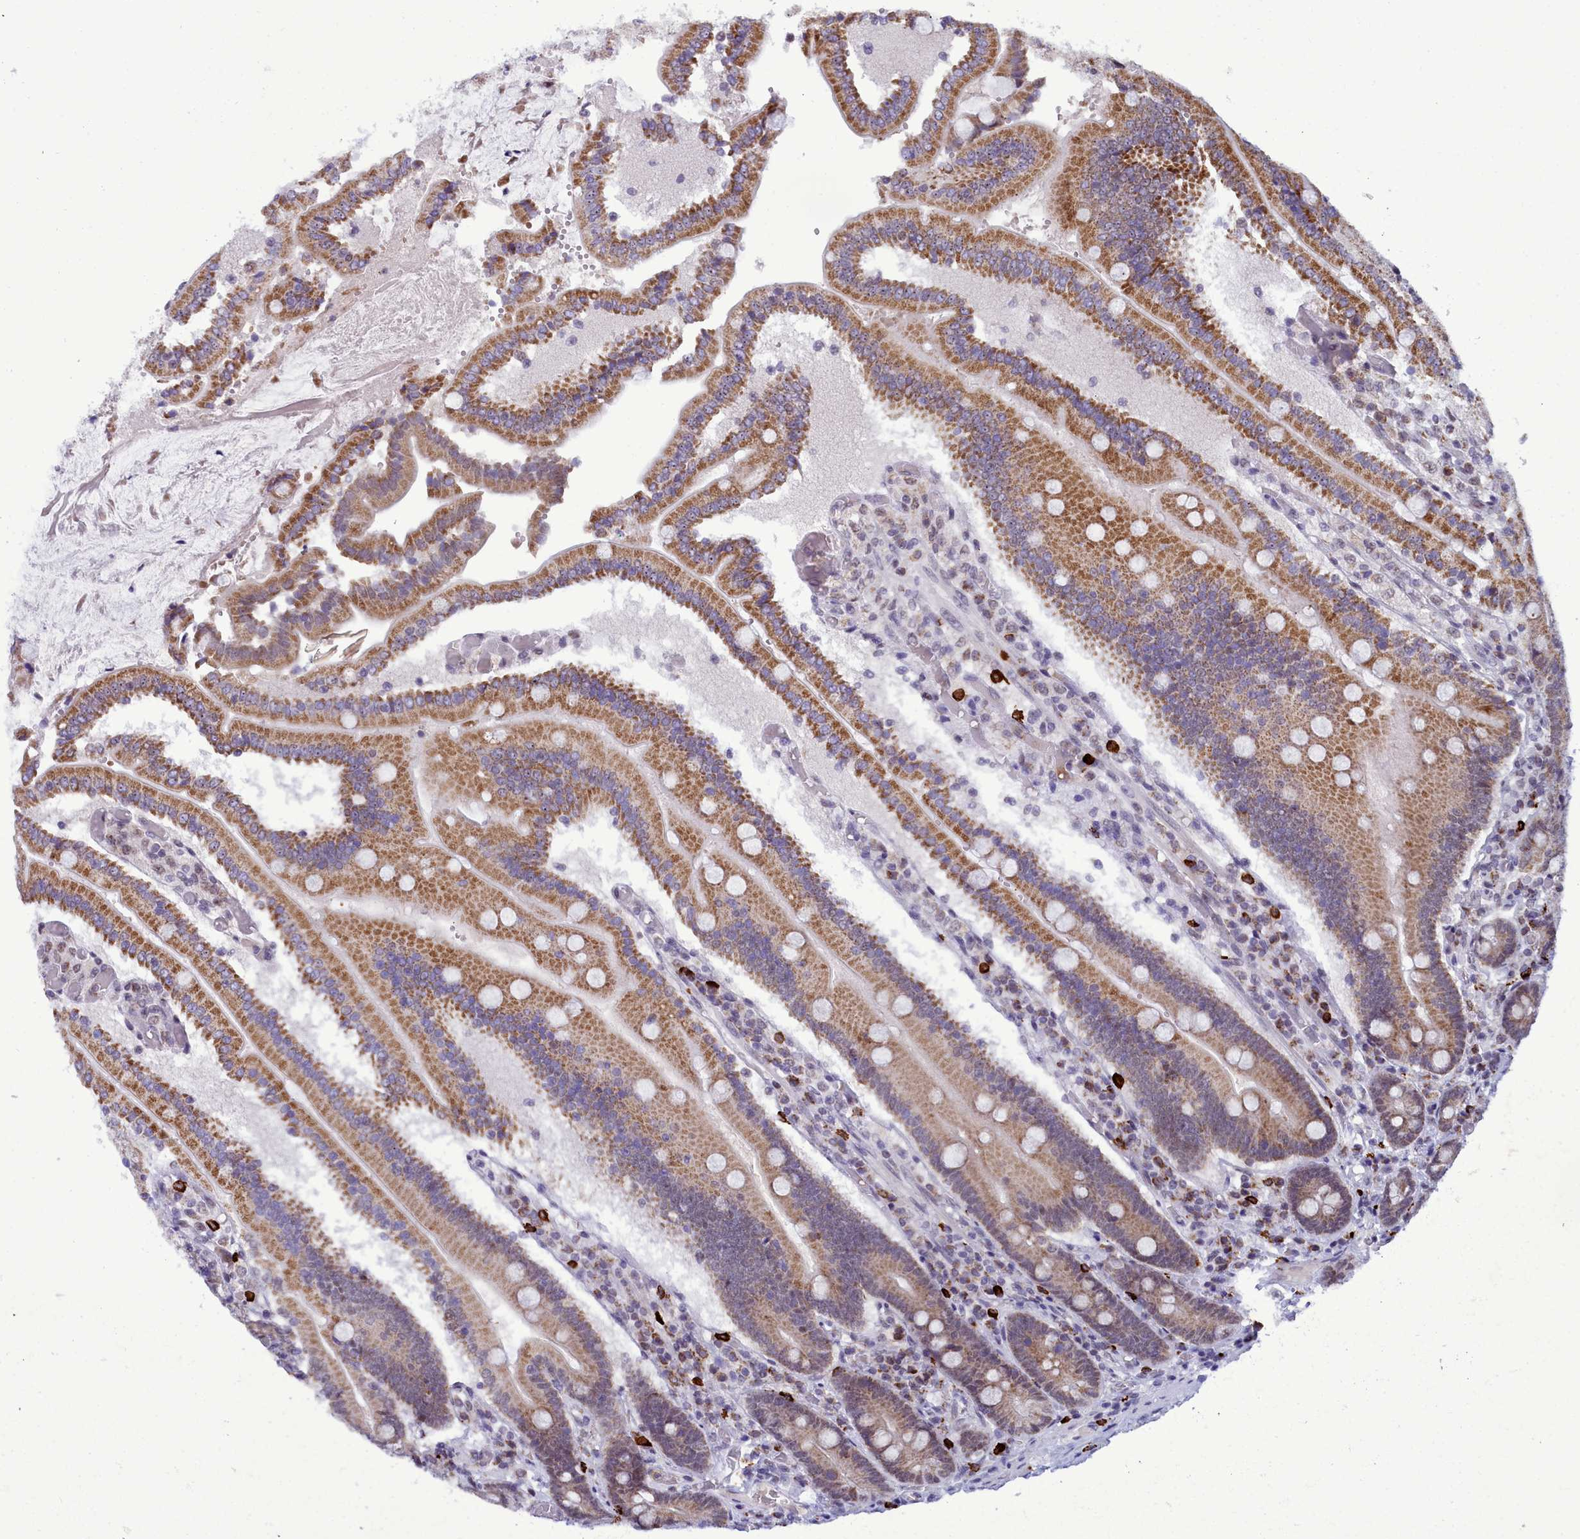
{"staining": {"intensity": "moderate", "quantity": ">75%", "location": "cytoplasmic/membranous,nuclear"}, "tissue": "duodenum", "cell_type": "Glandular cells", "image_type": "normal", "snomed": [{"axis": "morphology", "description": "Normal tissue, NOS"}, {"axis": "topography", "description": "Duodenum"}], "caption": "Duodenum stained with immunohistochemistry demonstrates moderate cytoplasmic/membranous,nuclear staining in about >75% of glandular cells. Using DAB (brown) and hematoxylin (blue) stains, captured at high magnification using brightfield microscopy.", "gene": "POM121L2", "patient": {"sex": "female", "age": 62}}